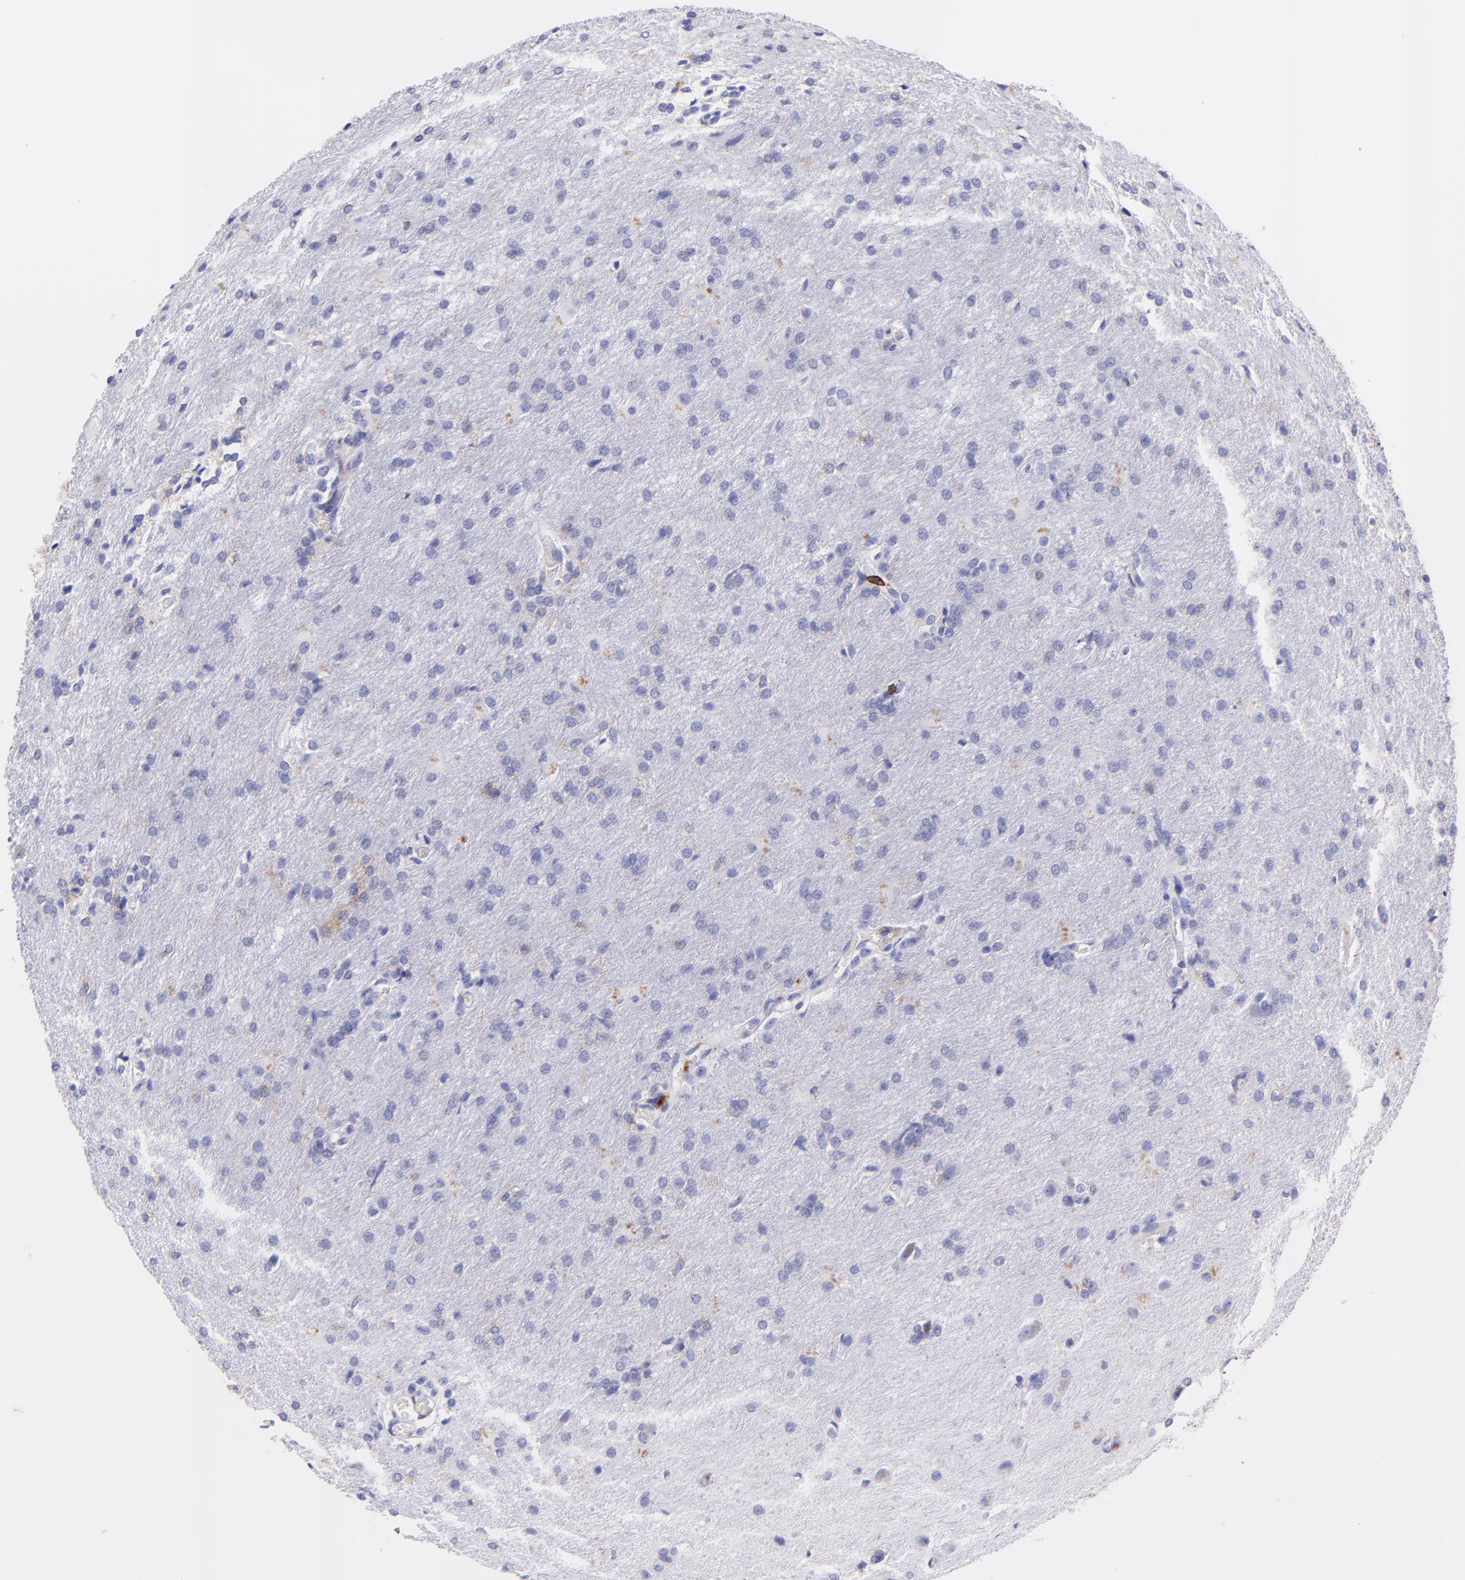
{"staining": {"intensity": "negative", "quantity": "none", "location": "none"}, "tissue": "glioma", "cell_type": "Tumor cells", "image_type": "cancer", "snomed": [{"axis": "morphology", "description": "Glioma, malignant, High grade"}, {"axis": "topography", "description": "Brain"}], "caption": "Malignant glioma (high-grade) was stained to show a protein in brown. There is no significant positivity in tumor cells.", "gene": "SPN", "patient": {"sex": "male", "age": 68}}